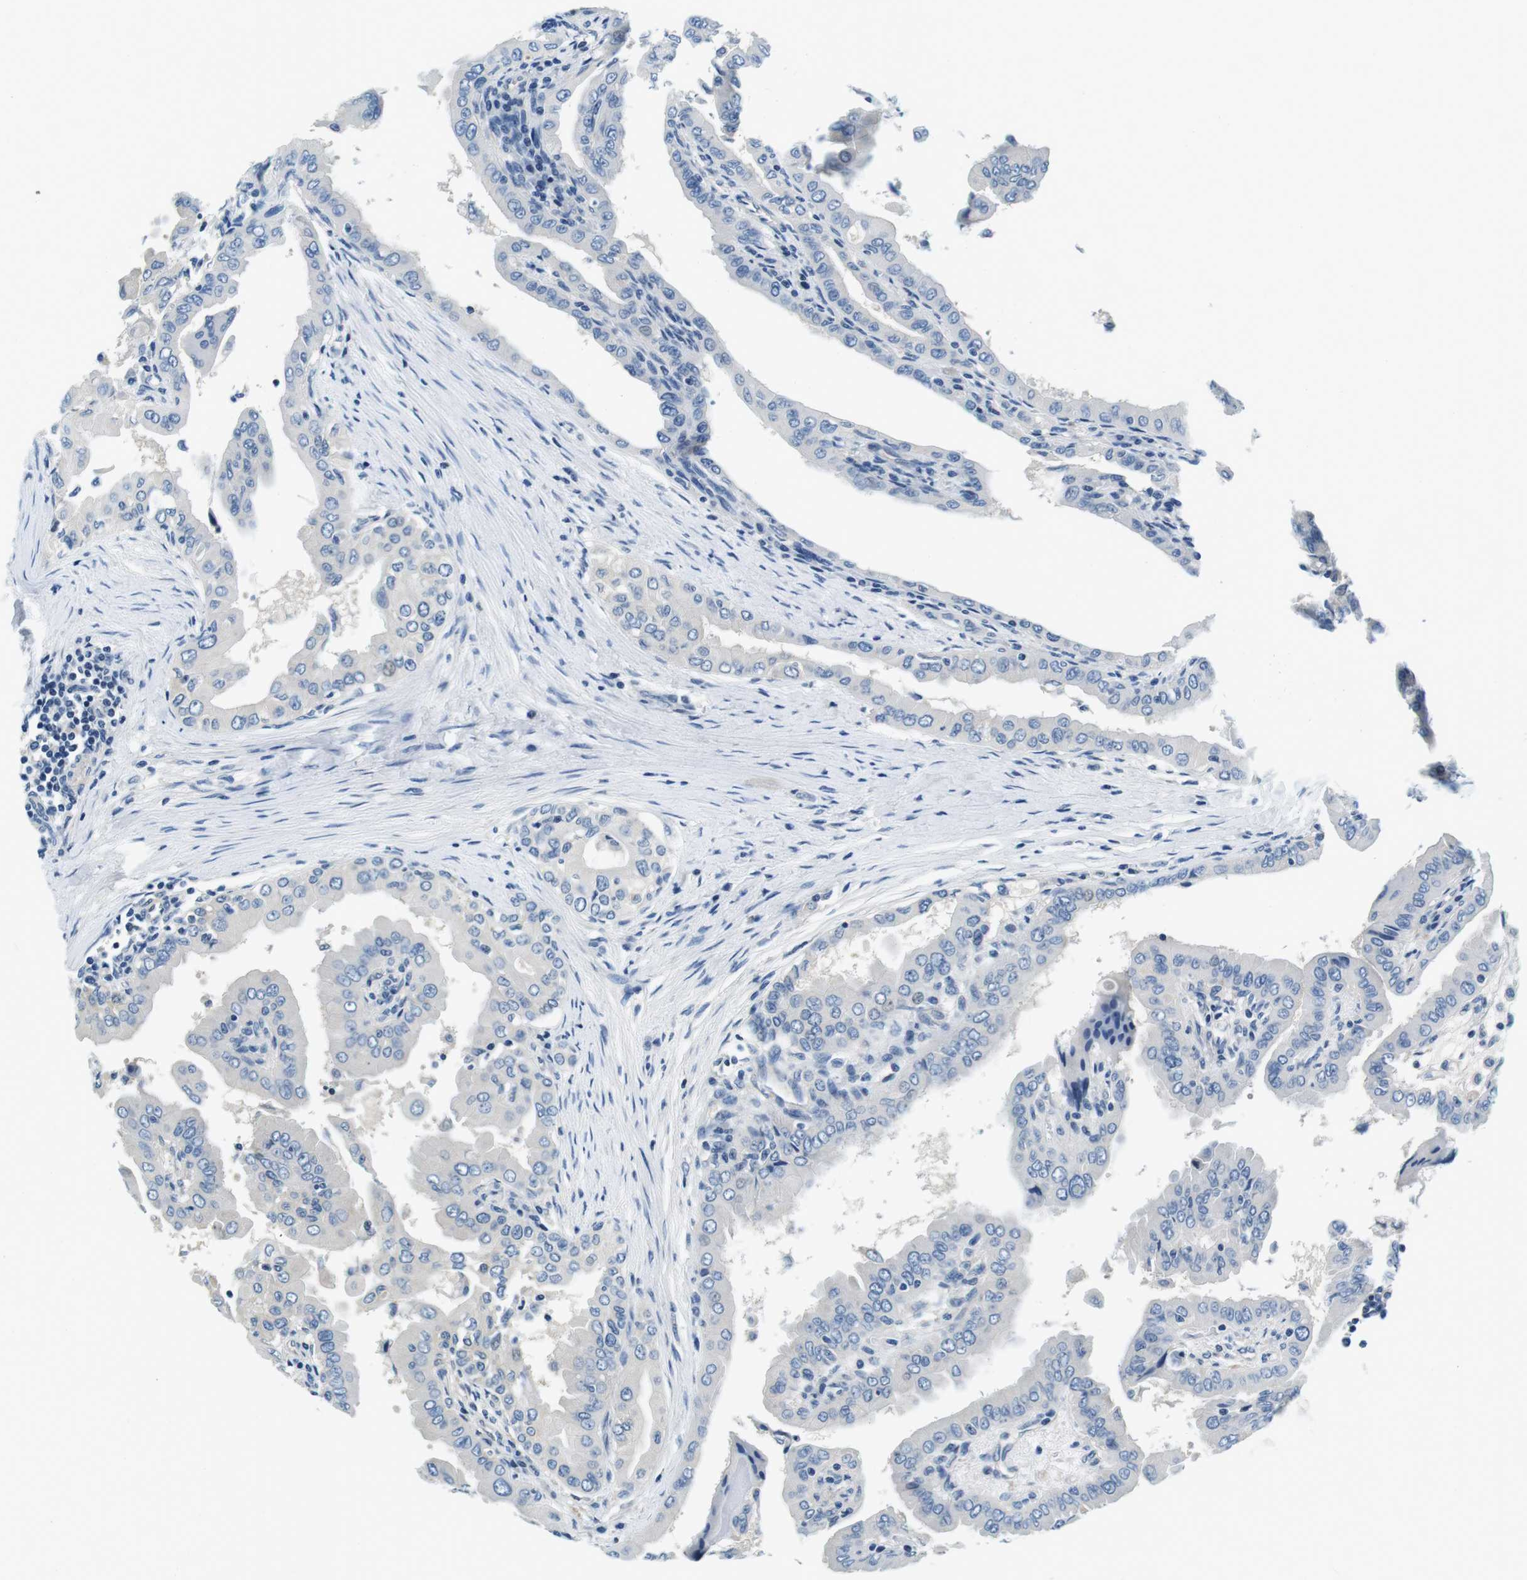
{"staining": {"intensity": "negative", "quantity": "none", "location": "none"}, "tissue": "thyroid cancer", "cell_type": "Tumor cells", "image_type": "cancer", "snomed": [{"axis": "morphology", "description": "Papillary adenocarcinoma, NOS"}, {"axis": "topography", "description": "Thyroid gland"}], "caption": "There is no significant staining in tumor cells of papillary adenocarcinoma (thyroid).", "gene": "KCNJ5", "patient": {"sex": "male", "age": 33}}